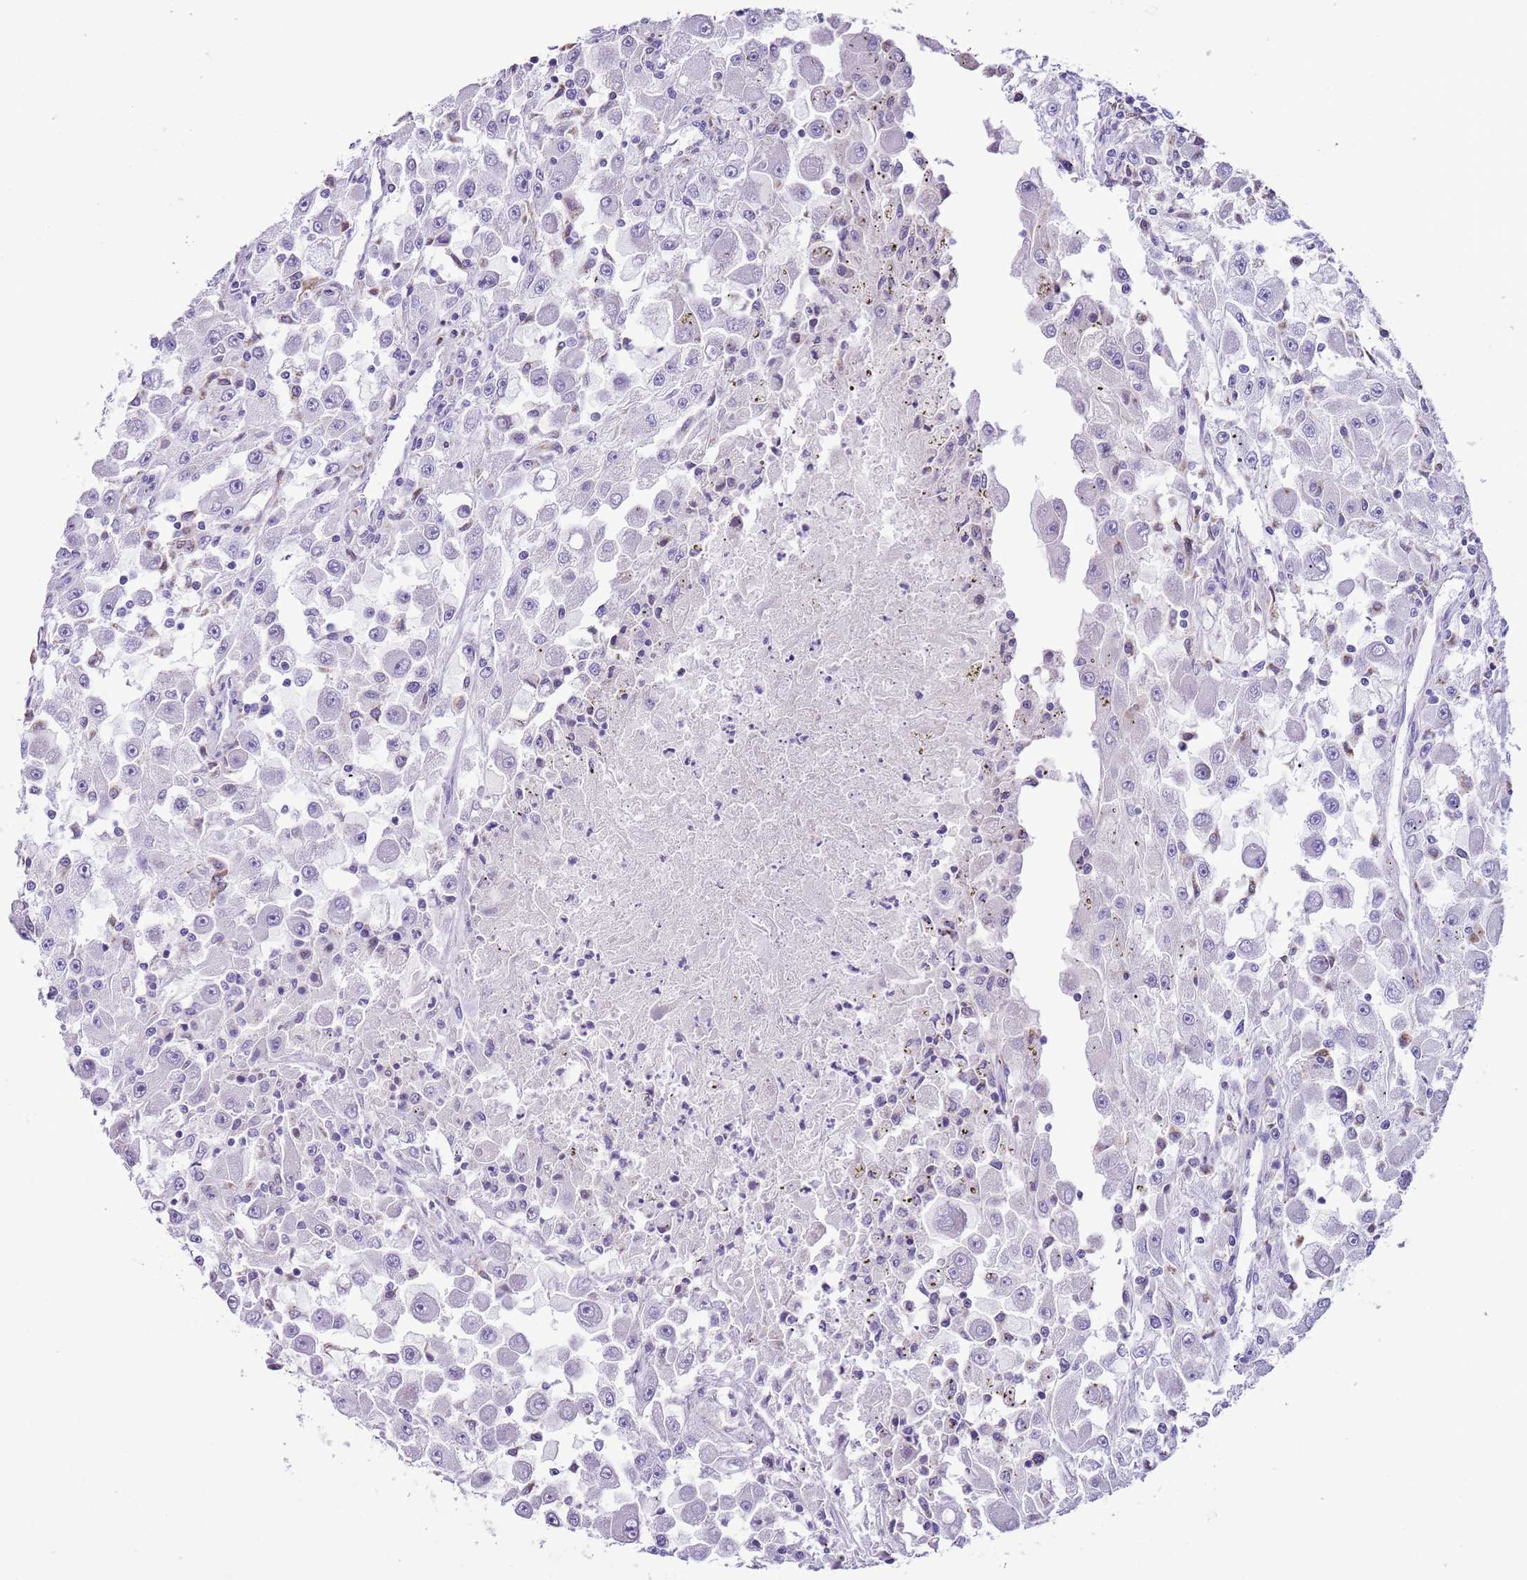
{"staining": {"intensity": "negative", "quantity": "none", "location": "none"}, "tissue": "renal cancer", "cell_type": "Tumor cells", "image_type": "cancer", "snomed": [{"axis": "morphology", "description": "Adenocarcinoma, NOS"}, {"axis": "topography", "description": "Kidney"}], "caption": "Protein analysis of renal cancer (adenocarcinoma) exhibits no significant positivity in tumor cells. Nuclei are stained in blue.", "gene": "ZNF697", "patient": {"sex": "female", "age": 67}}